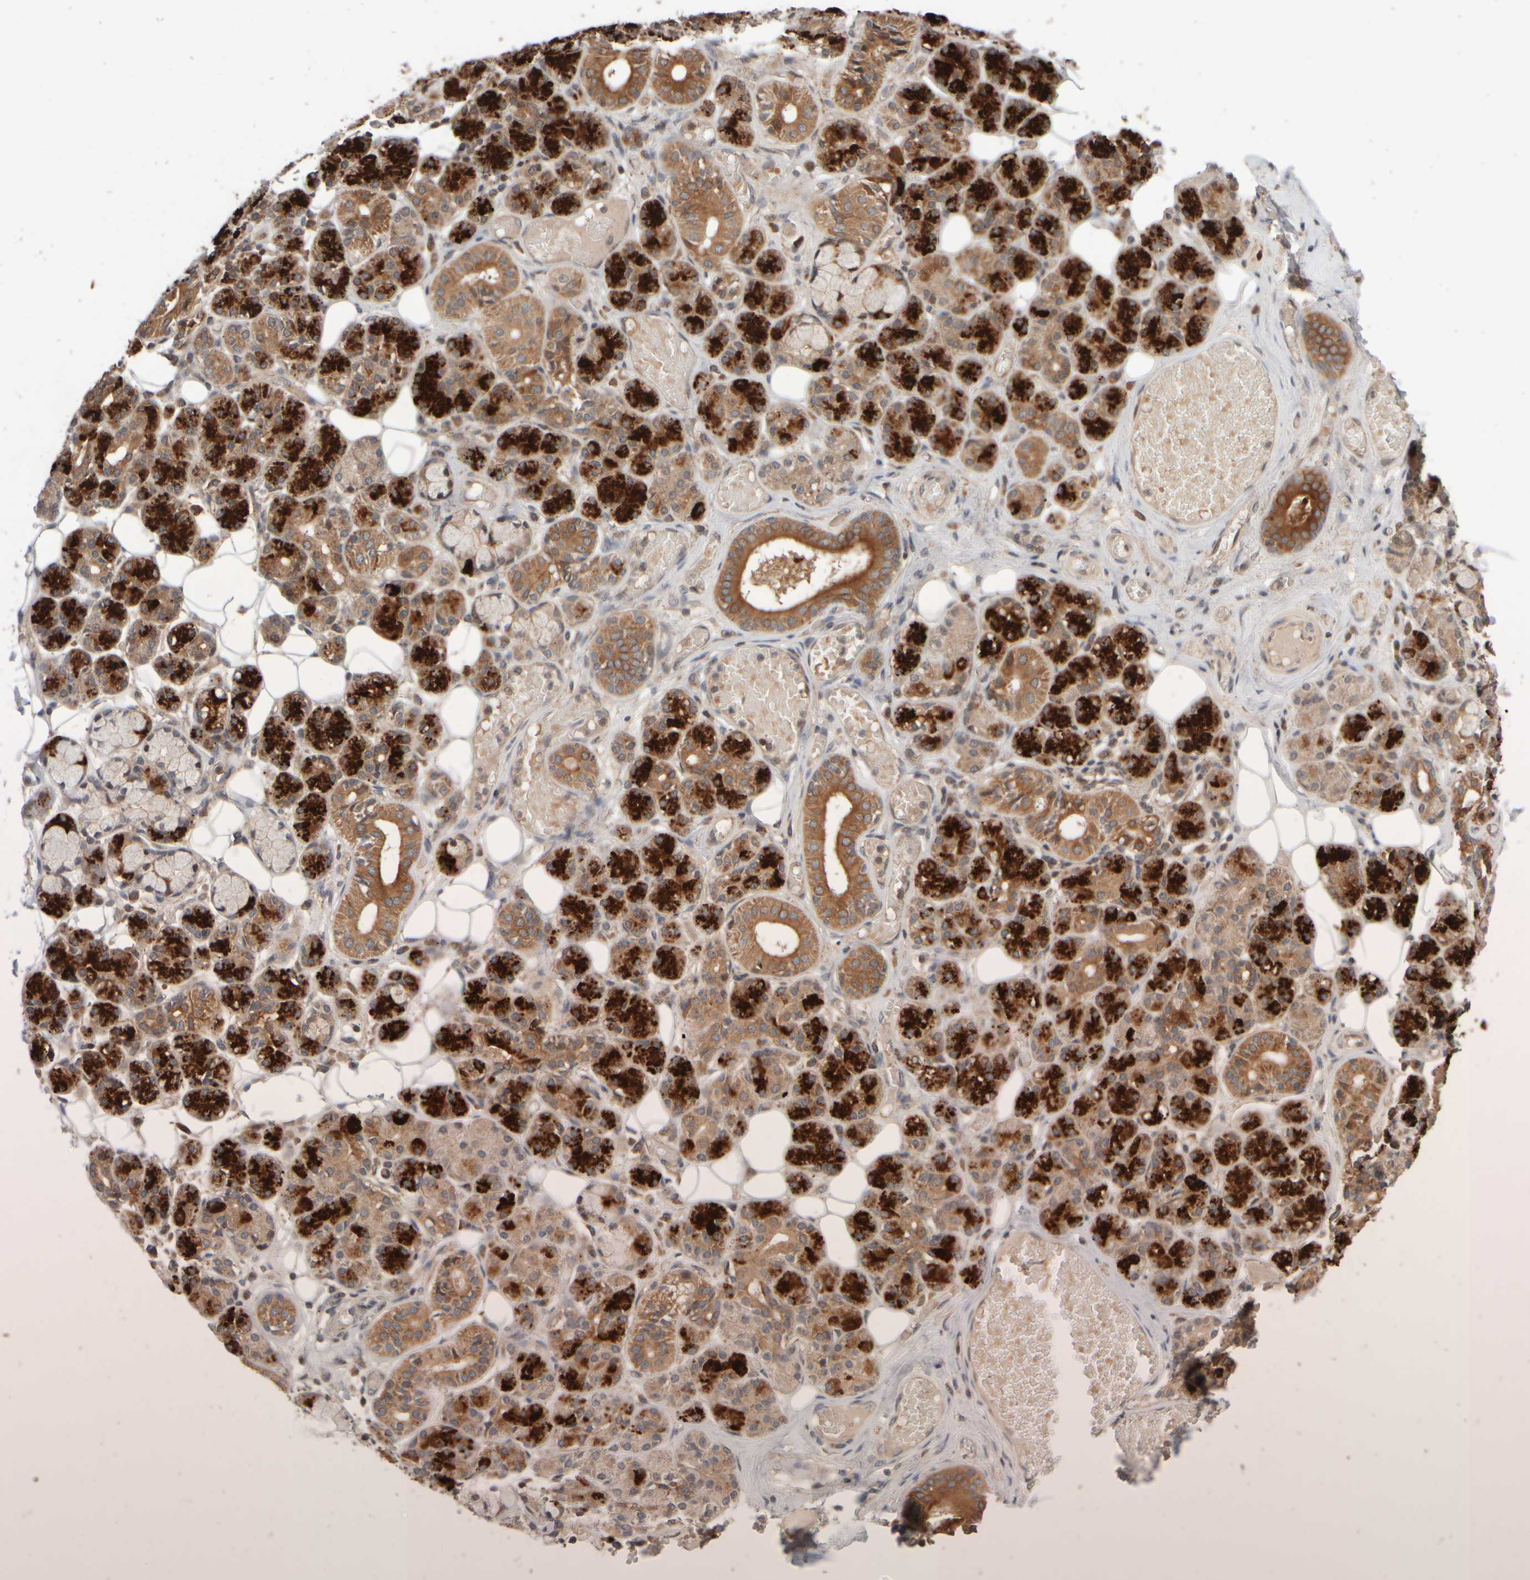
{"staining": {"intensity": "strong", "quantity": "25%-75%", "location": "cytoplasmic/membranous"}, "tissue": "salivary gland", "cell_type": "Glandular cells", "image_type": "normal", "snomed": [{"axis": "morphology", "description": "Normal tissue, NOS"}, {"axis": "topography", "description": "Salivary gland"}], "caption": "Immunohistochemical staining of benign salivary gland displays high levels of strong cytoplasmic/membranous expression in approximately 25%-75% of glandular cells. (Brightfield microscopy of DAB IHC at high magnification).", "gene": "ABHD11", "patient": {"sex": "male", "age": 63}}